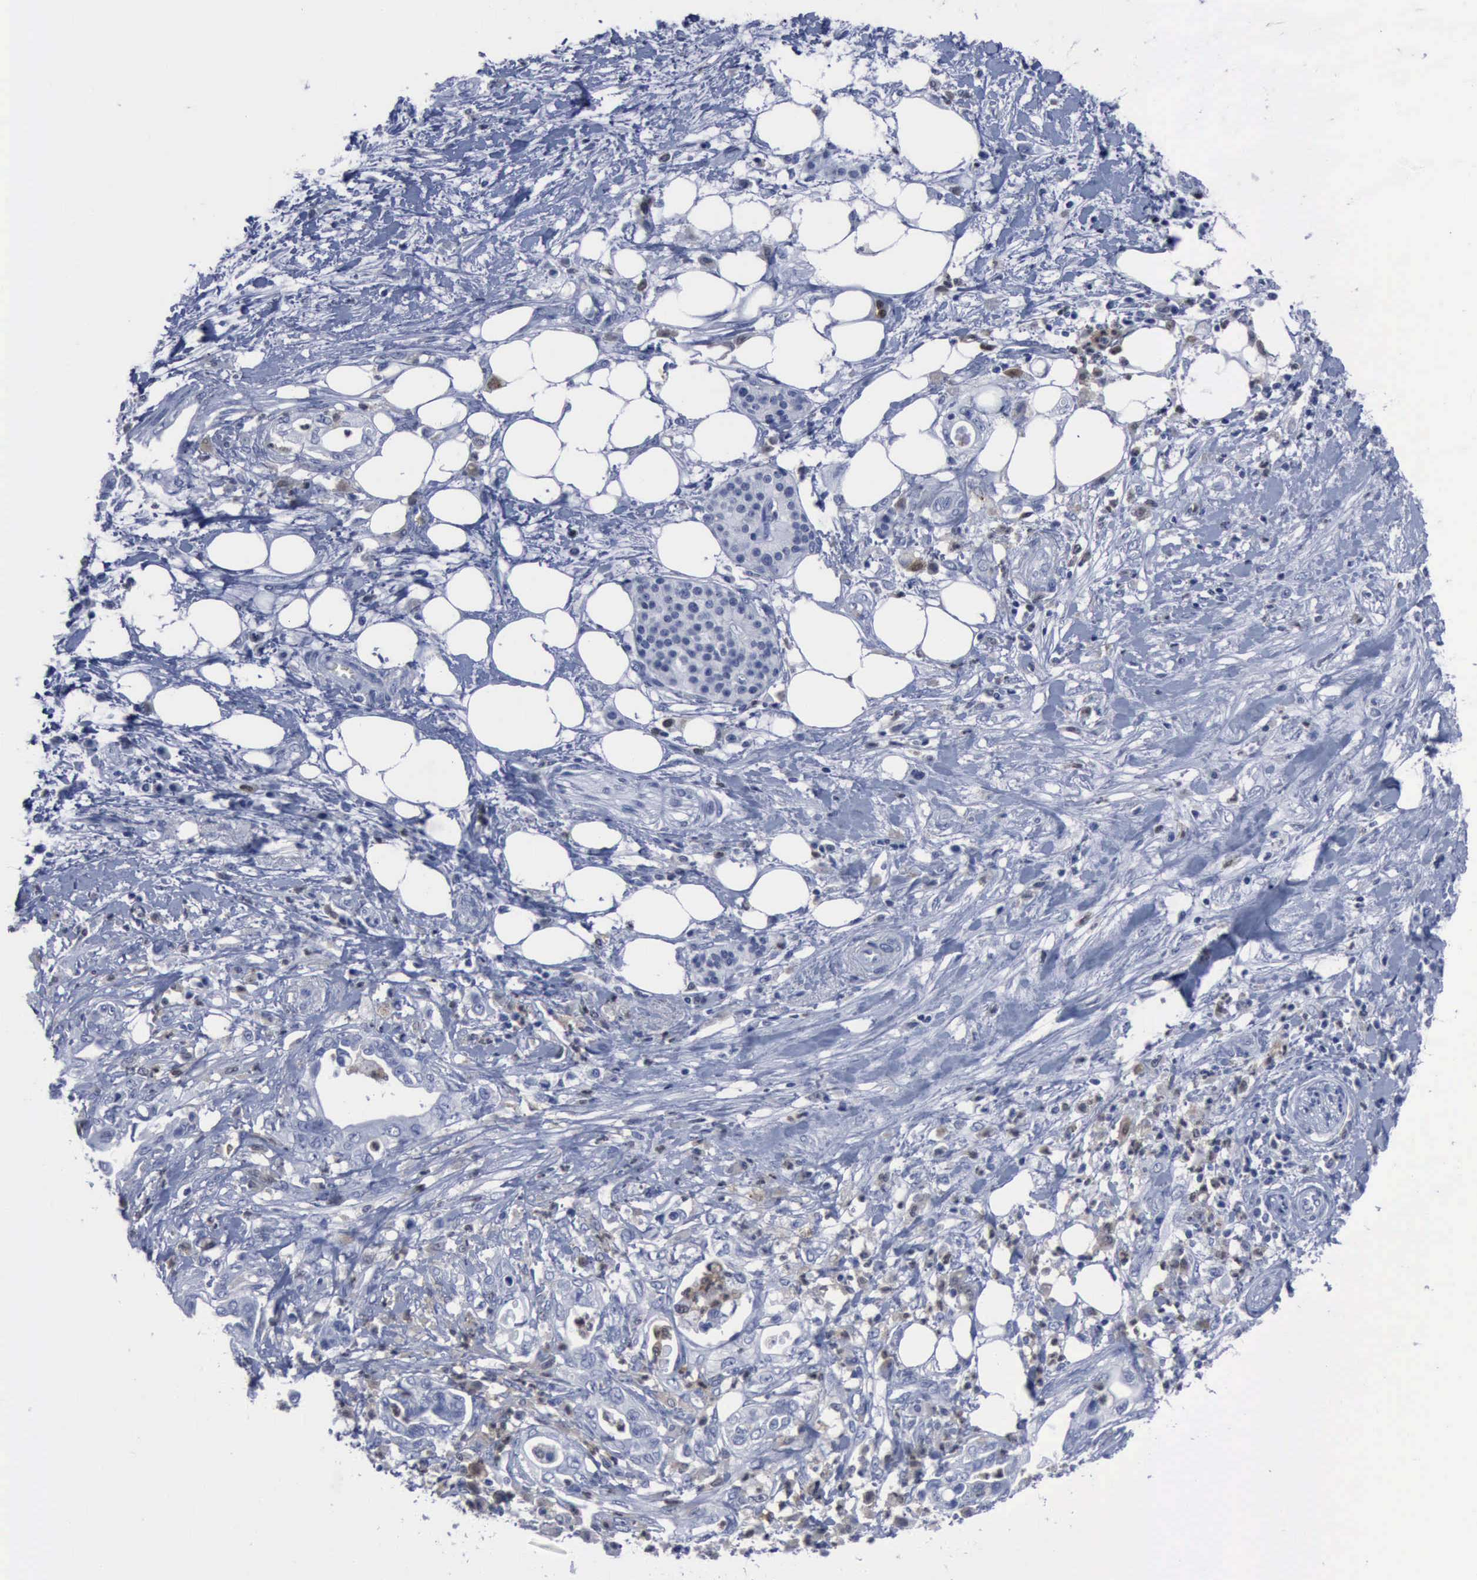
{"staining": {"intensity": "negative", "quantity": "none", "location": "none"}, "tissue": "pancreatic cancer", "cell_type": "Tumor cells", "image_type": "cancer", "snomed": [{"axis": "morphology", "description": "Adenocarcinoma, NOS"}, {"axis": "topography", "description": "Pancreas"}], "caption": "An immunohistochemistry micrograph of adenocarcinoma (pancreatic) is shown. There is no staining in tumor cells of adenocarcinoma (pancreatic).", "gene": "CSTA", "patient": {"sex": "female", "age": 66}}